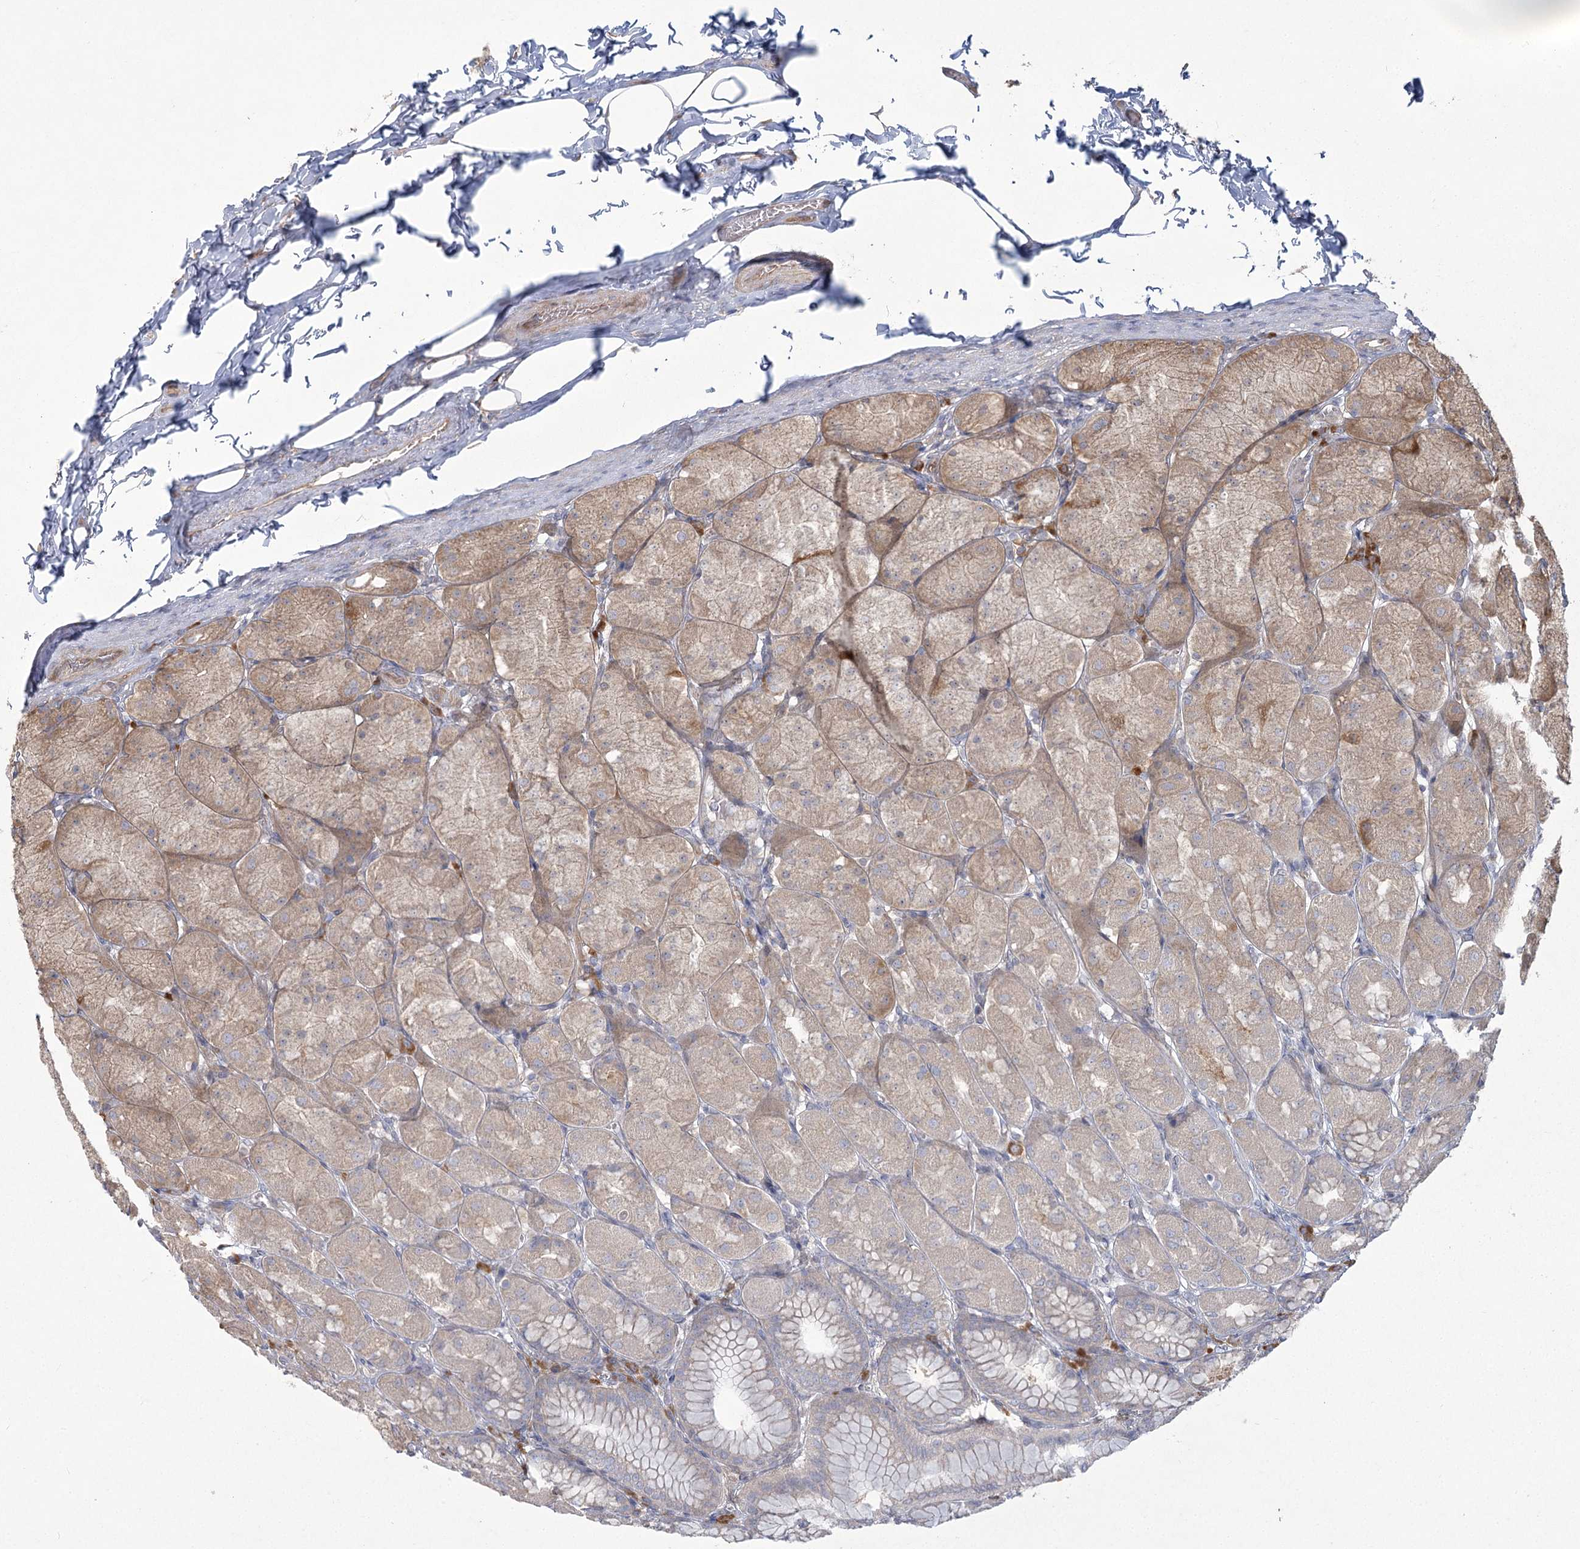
{"staining": {"intensity": "weak", "quantity": ">75%", "location": "cytoplasmic/membranous"}, "tissue": "stomach", "cell_type": "Glandular cells", "image_type": "normal", "snomed": [{"axis": "morphology", "description": "Normal tissue, NOS"}, {"axis": "topography", "description": "Stomach, upper"}], "caption": "IHC (DAB (3,3'-diaminobenzidine)) staining of unremarkable human stomach displays weak cytoplasmic/membranous protein expression in approximately >75% of glandular cells.", "gene": "CAMTA1", "patient": {"sex": "female", "age": 56}}